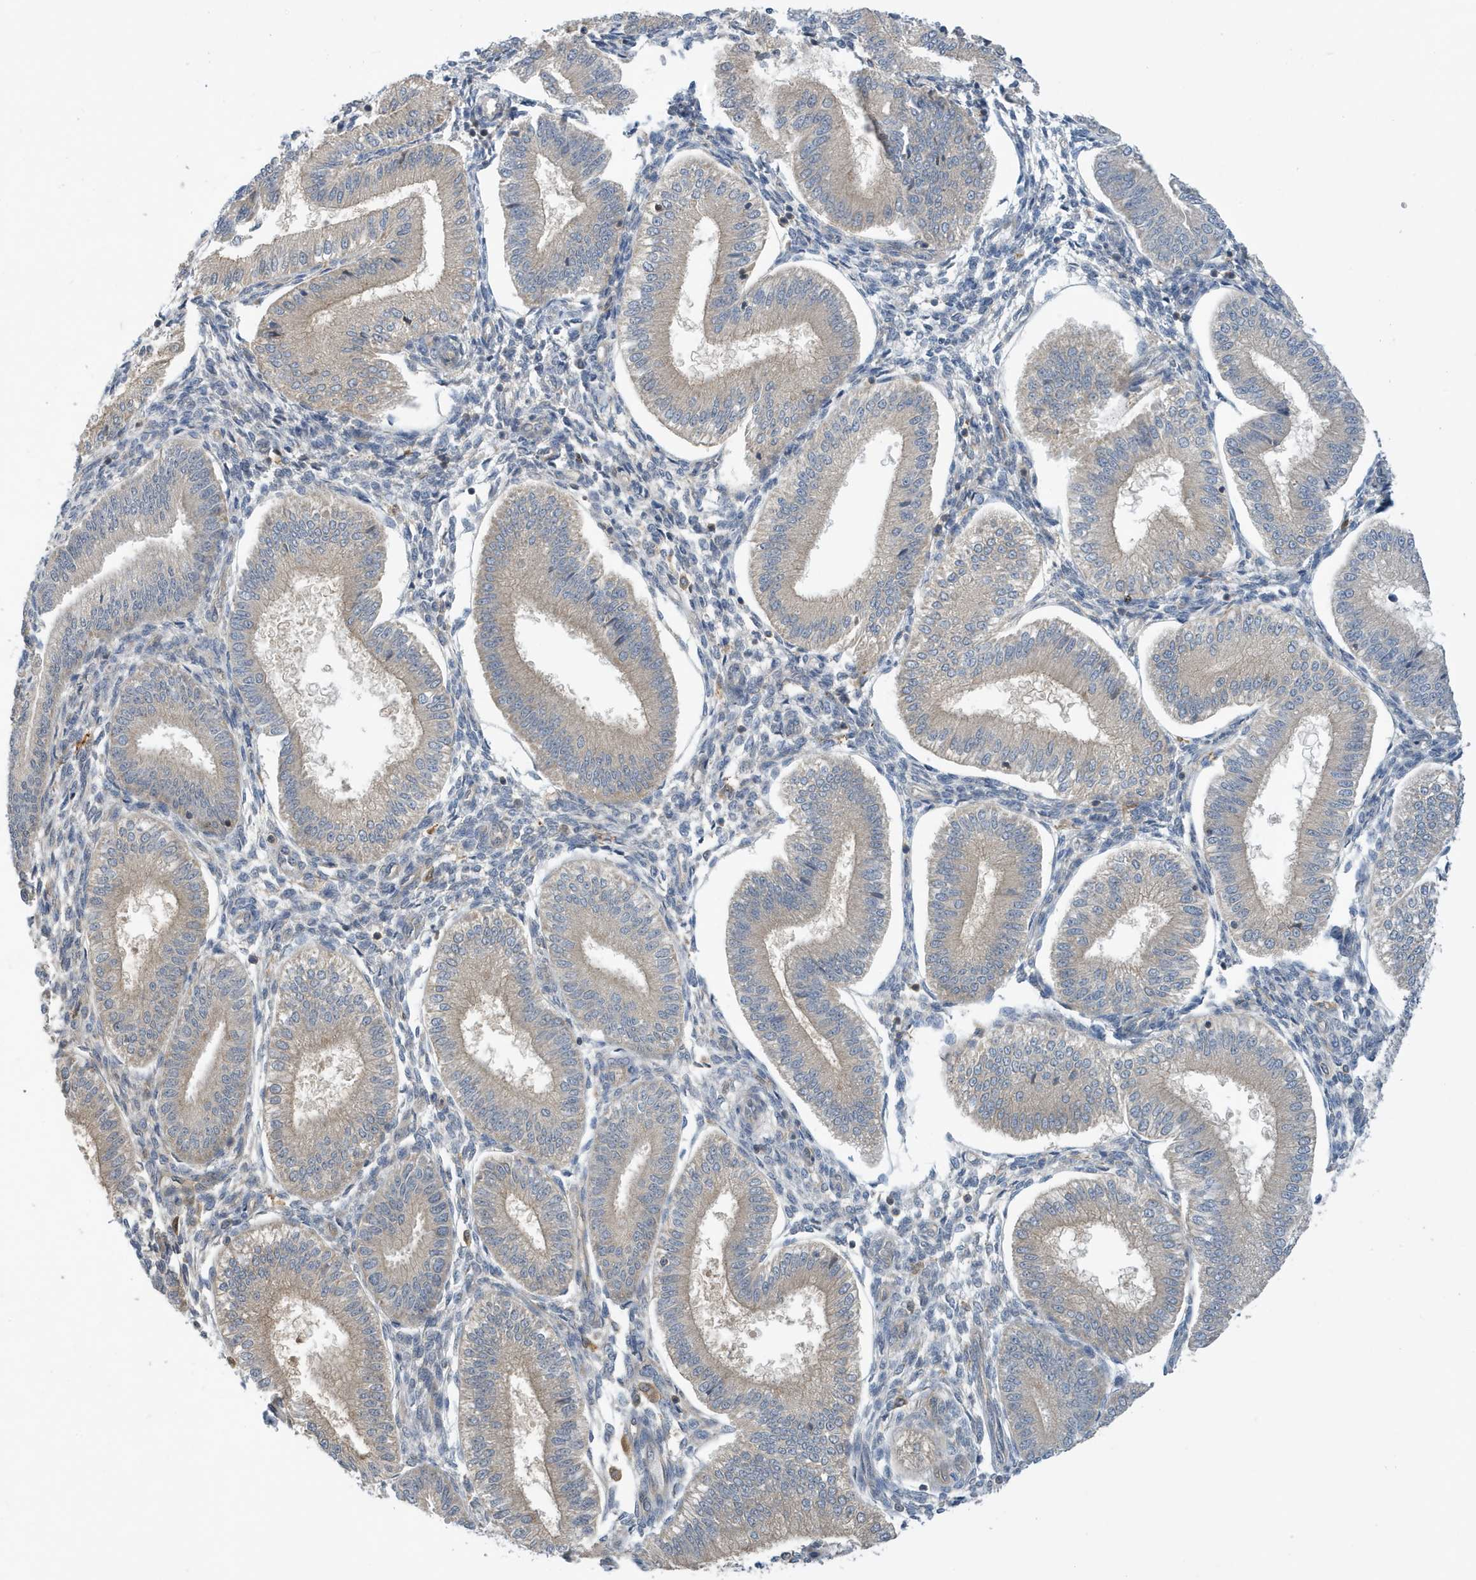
{"staining": {"intensity": "negative", "quantity": "none", "location": "none"}, "tissue": "endometrium", "cell_type": "Cells in endometrial stroma", "image_type": "normal", "snomed": [{"axis": "morphology", "description": "Normal tissue, NOS"}, {"axis": "topography", "description": "Endometrium"}], "caption": "Cells in endometrial stroma are negative for protein expression in benign human endometrium. (DAB (3,3'-diaminobenzidine) immunohistochemistry visualized using brightfield microscopy, high magnification).", "gene": "NSUN3", "patient": {"sex": "female", "age": 39}}